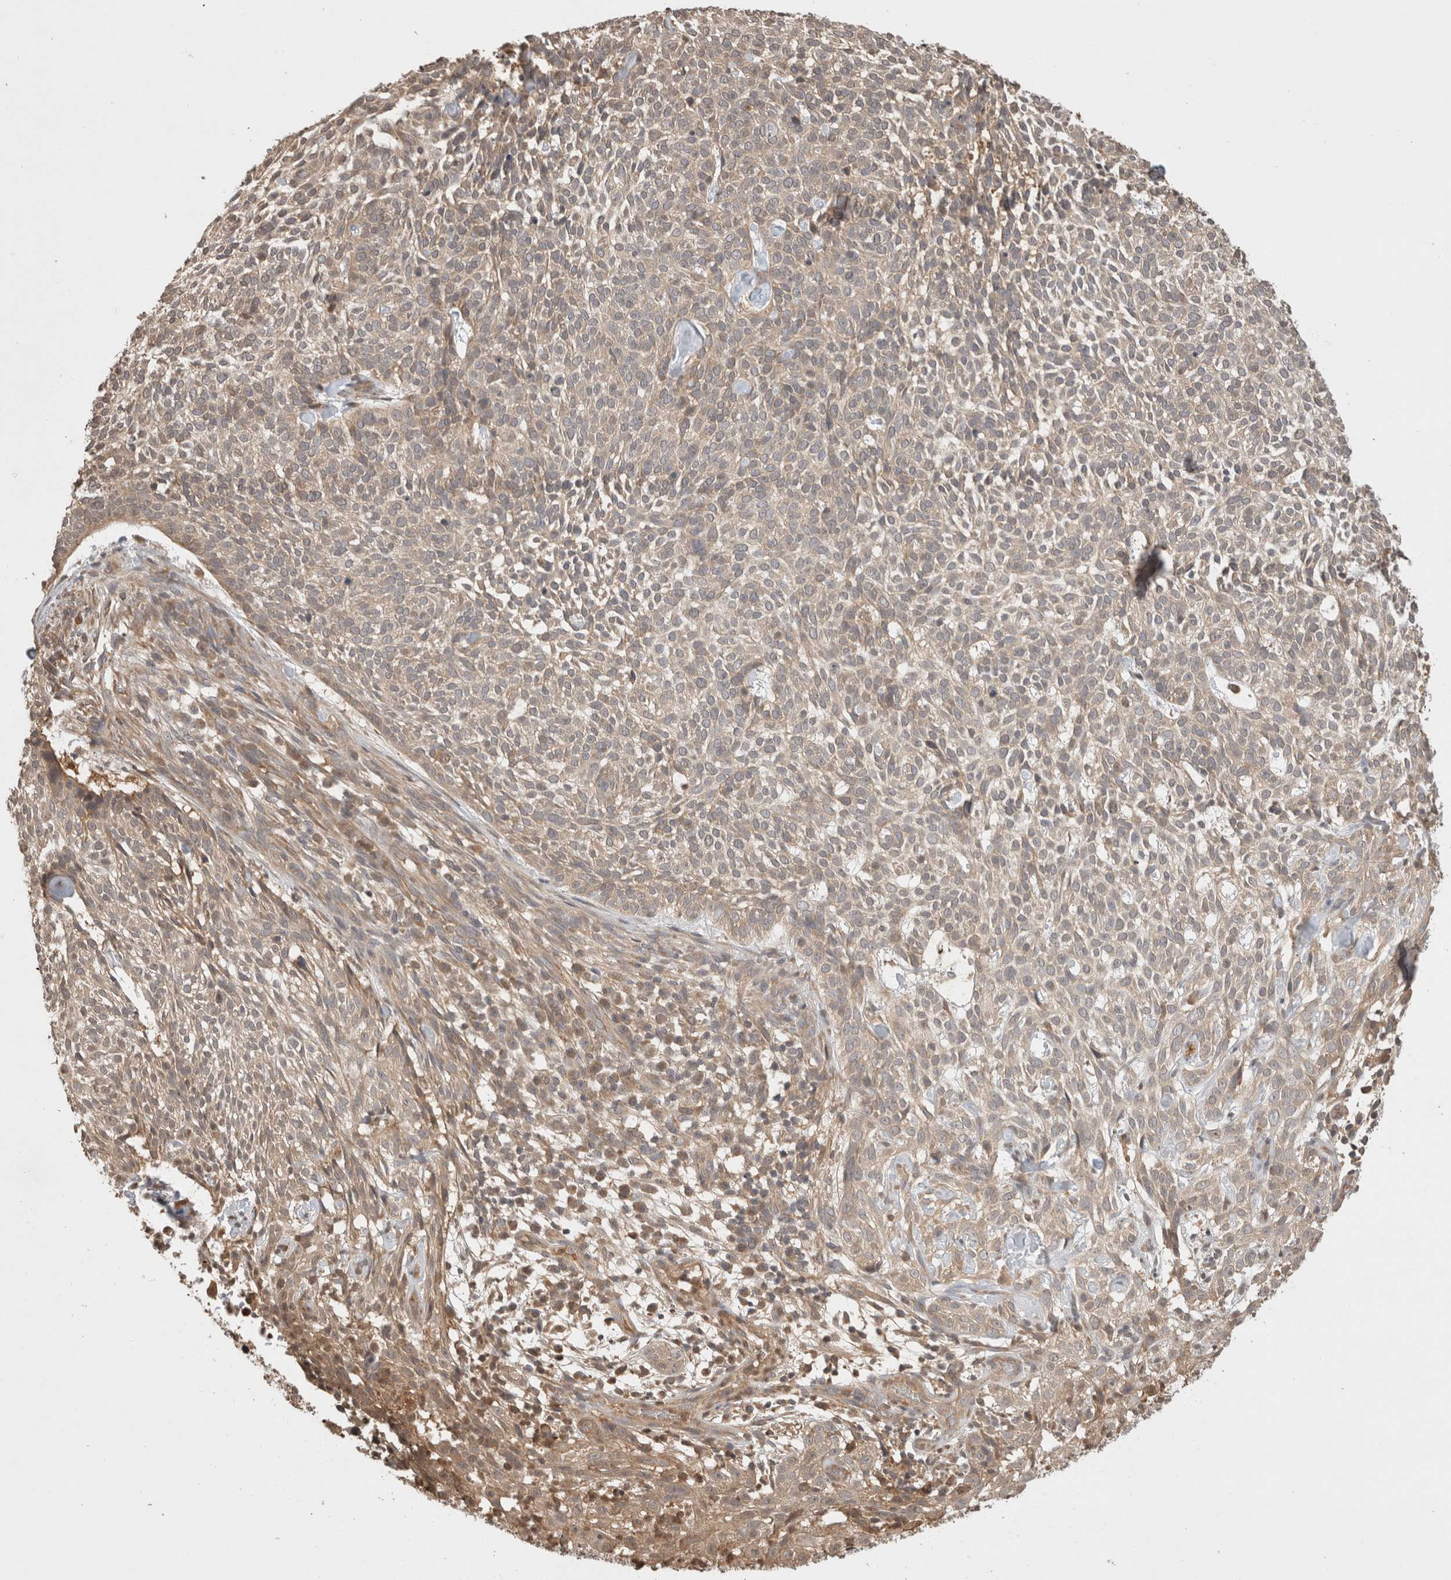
{"staining": {"intensity": "weak", "quantity": "25%-75%", "location": "cytoplasmic/membranous"}, "tissue": "skin cancer", "cell_type": "Tumor cells", "image_type": "cancer", "snomed": [{"axis": "morphology", "description": "Basal cell carcinoma"}, {"axis": "topography", "description": "Skin"}], "caption": "DAB (3,3'-diaminobenzidine) immunohistochemical staining of human skin basal cell carcinoma demonstrates weak cytoplasmic/membranous protein staining in about 25%-75% of tumor cells.", "gene": "PRMT3", "patient": {"sex": "female", "age": 64}}